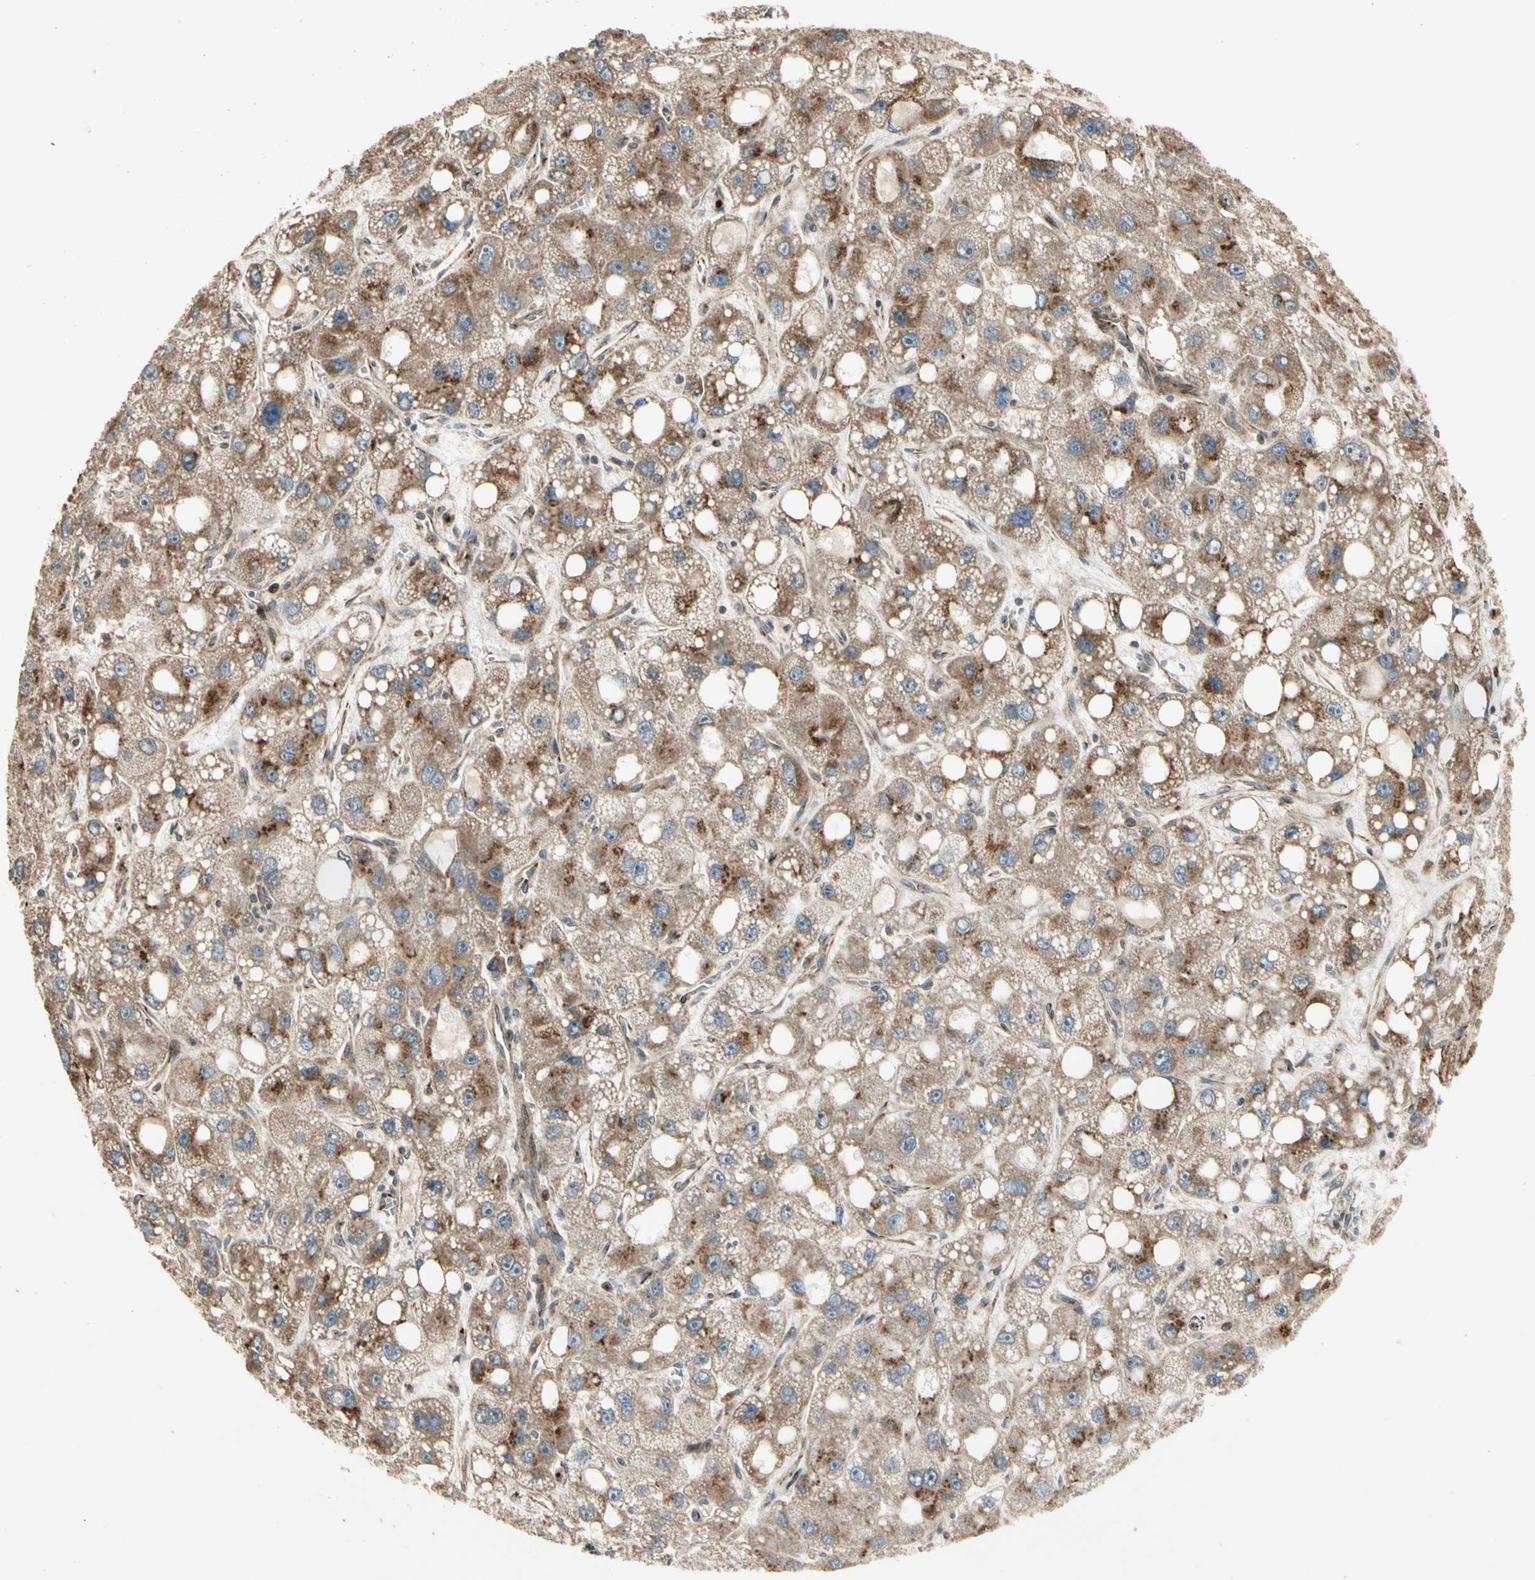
{"staining": {"intensity": "moderate", "quantity": ">75%", "location": "cytoplasmic/membranous"}, "tissue": "liver cancer", "cell_type": "Tumor cells", "image_type": "cancer", "snomed": [{"axis": "morphology", "description": "Carcinoma, Hepatocellular, NOS"}, {"axis": "topography", "description": "Liver"}], "caption": "A photomicrograph of liver hepatocellular carcinoma stained for a protein demonstrates moderate cytoplasmic/membranous brown staining in tumor cells.", "gene": "GCK", "patient": {"sex": "male", "age": 55}}